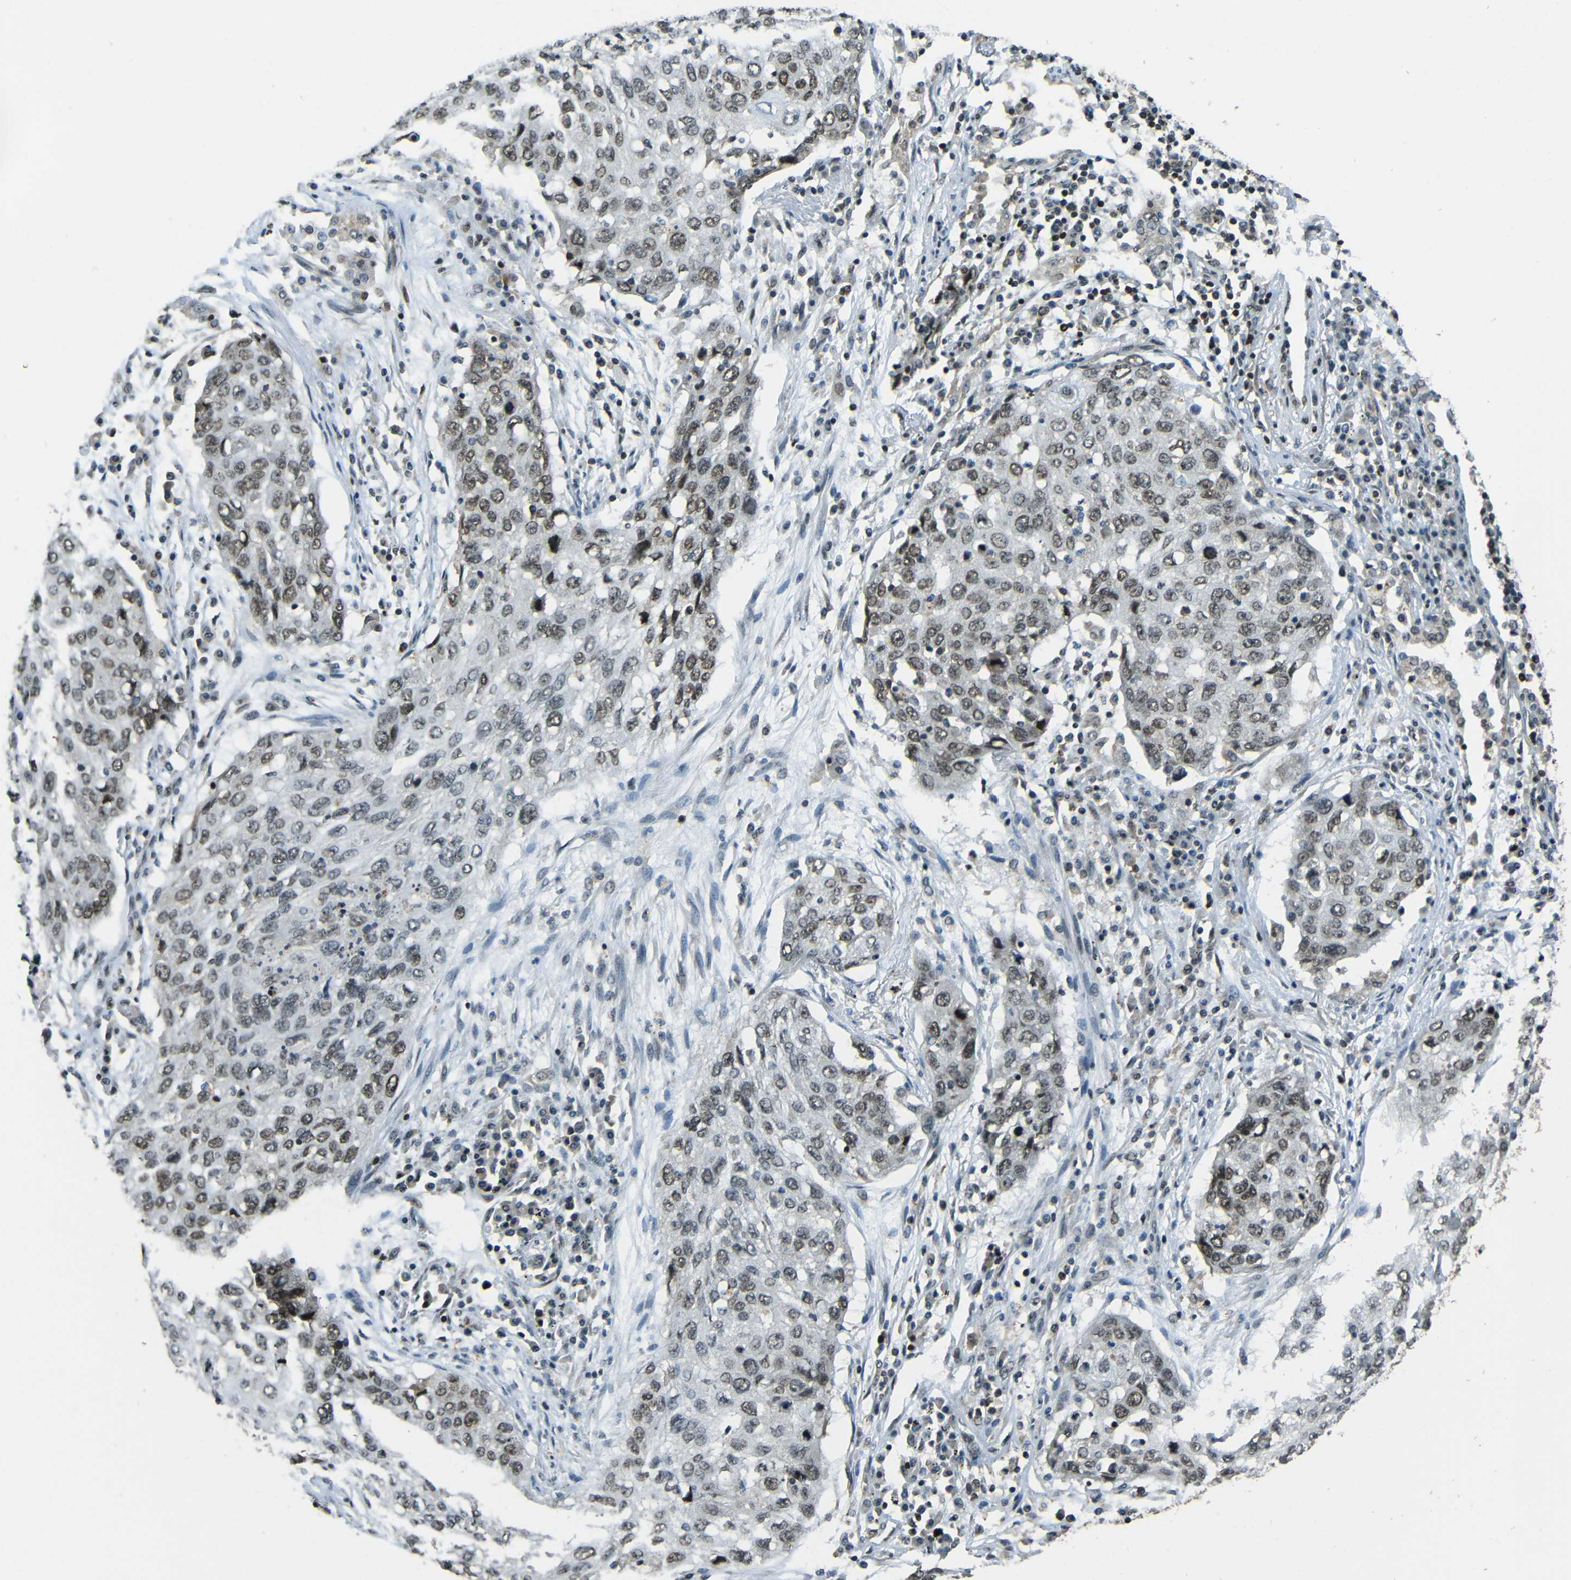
{"staining": {"intensity": "moderate", "quantity": ">75%", "location": "nuclear"}, "tissue": "lung cancer", "cell_type": "Tumor cells", "image_type": "cancer", "snomed": [{"axis": "morphology", "description": "Squamous cell carcinoma, NOS"}, {"axis": "topography", "description": "Lung"}], "caption": "Protein staining of lung squamous cell carcinoma tissue demonstrates moderate nuclear positivity in about >75% of tumor cells. (Stains: DAB (3,3'-diaminobenzidine) in brown, nuclei in blue, Microscopy: brightfield microscopy at high magnification).", "gene": "PSIP1", "patient": {"sex": "female", "age": 63}}